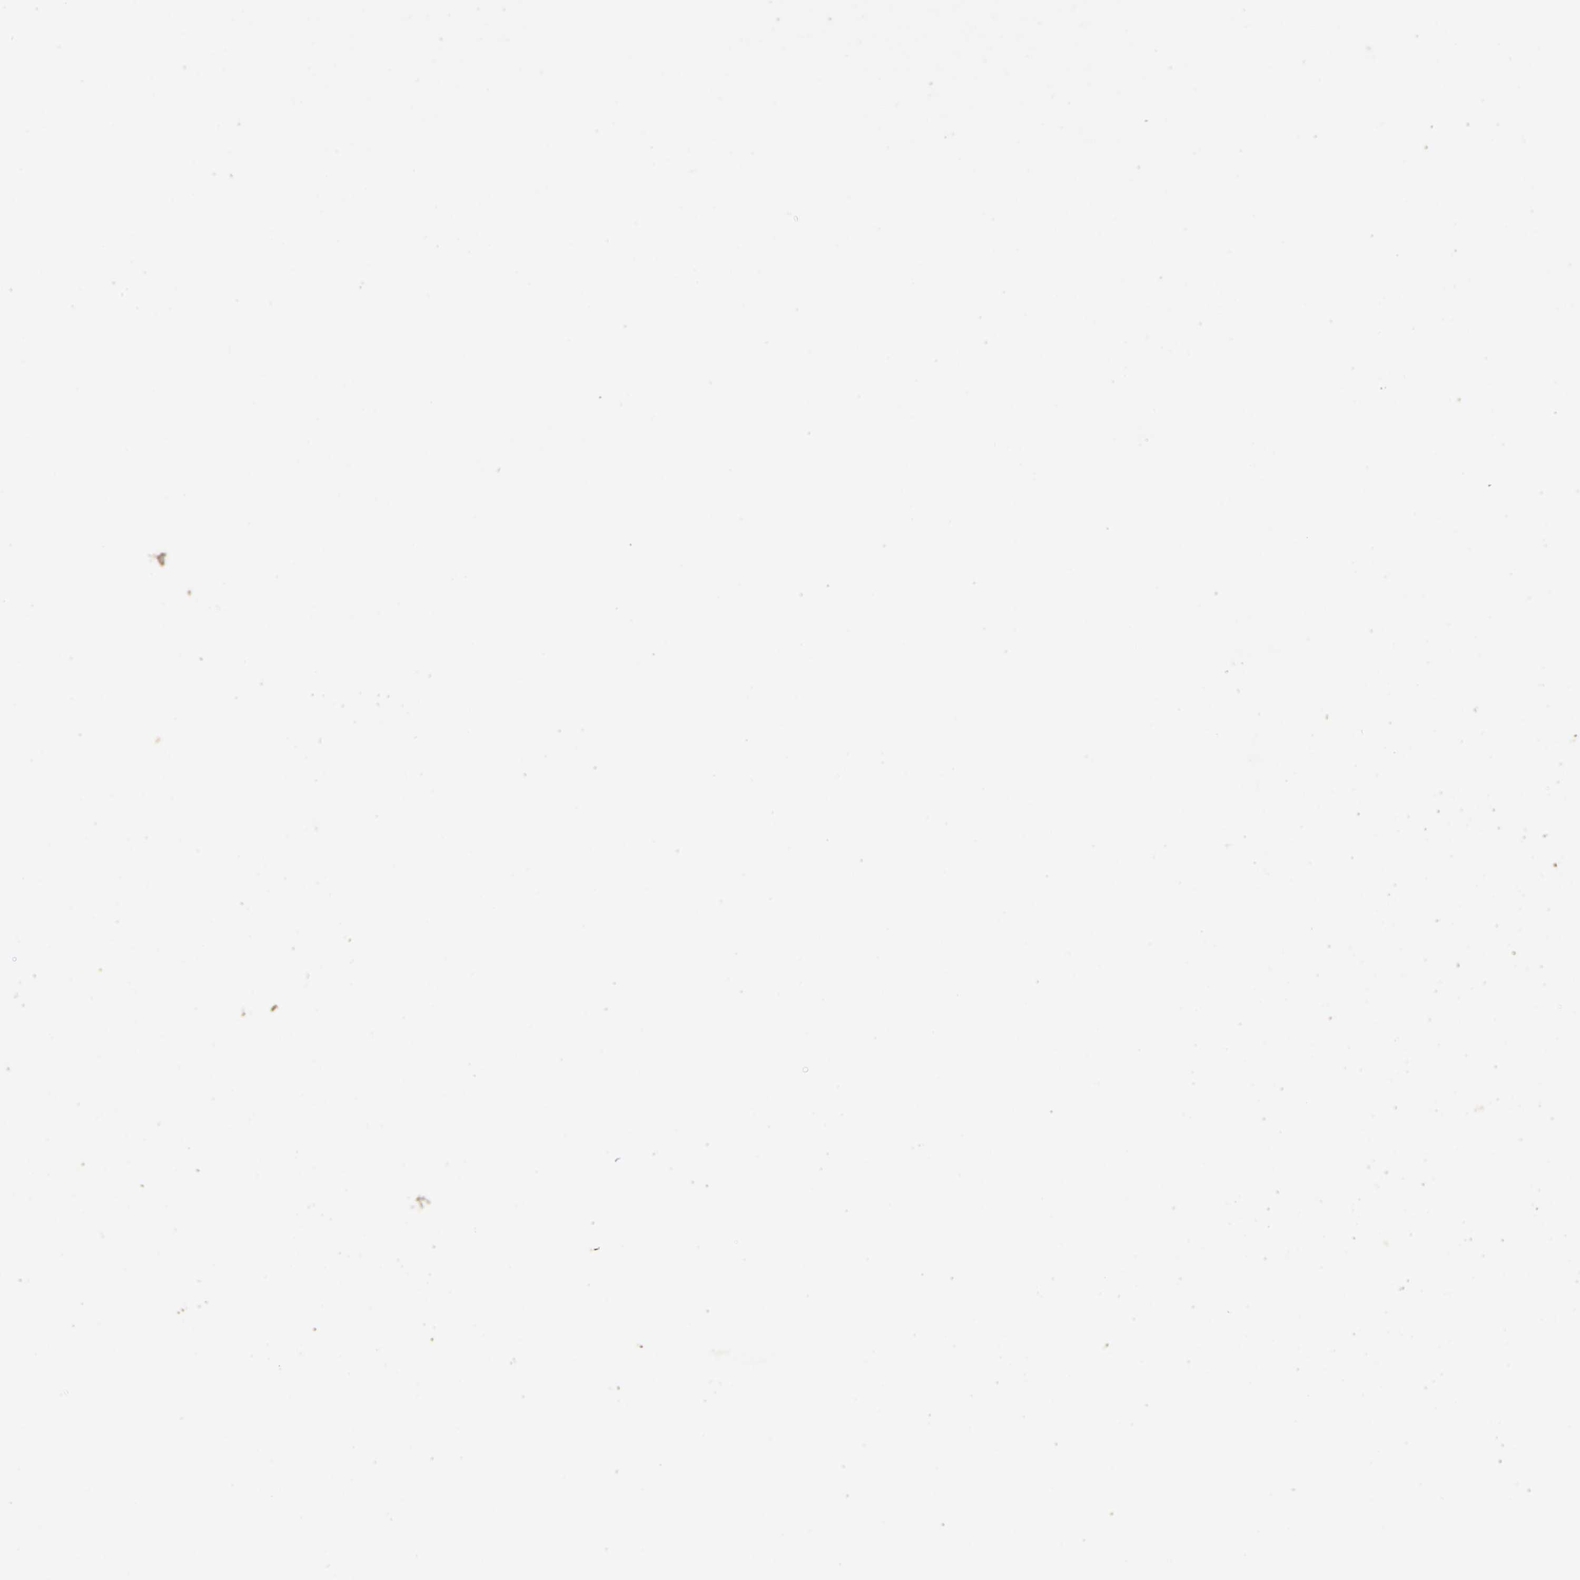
{"staining": {"intensity": "moderate", "quantity": ">75%", "location": "cytoplasmic/membranous"}, "tissue": "cervical cancer", "cell_type": "Tumor cells", "image_type": "cancer", "snomed": [{"axis": "morphology", "description": "Squamous cell carcinoma, NOS"}, {"axis": "topography", "description": "Cervix"}], "caption": "Immunohistochemical staining of human cervical cancer displays medium levels of moderate cytoplasmic/membranous staining in about >75% of tumor cells.", "gene": "FHIT", "patient": {"sex": "female", "age": 70}}